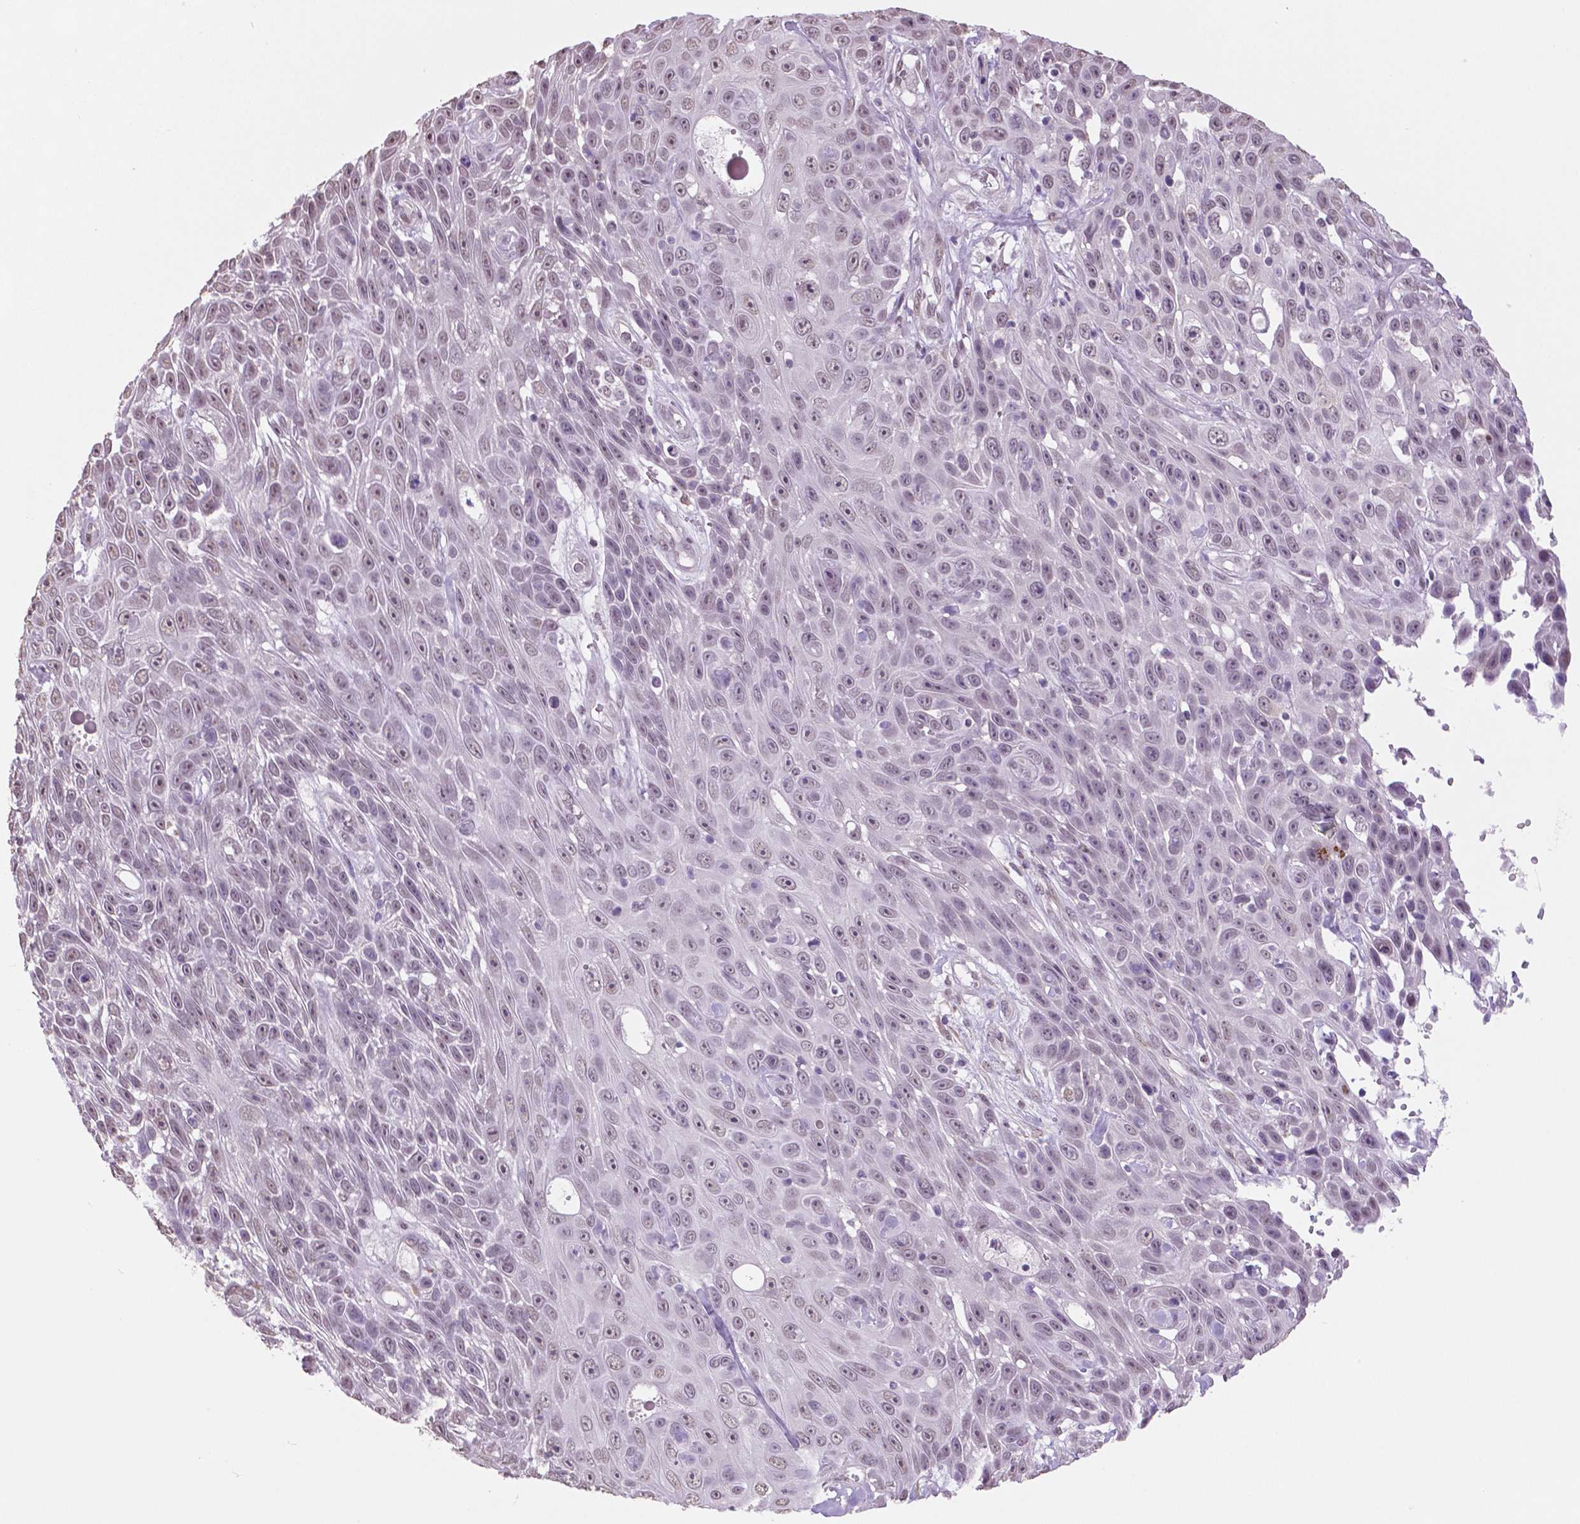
{"staining": {"intensity": "weak", "quantity": "<25%", "location": "nuclear"}, "tissue": "skin cancer", "cell_type": "Tumor cells", "image_type": "cancer", "snomed": [{"axis": "morphology", "description": "Squamous cell carcinoma, NOS"}, {"axis": "topography", "description": "Skin"}], "caption": "This is an immunohistochemistry photomicrograph of human skin squamous cell carcinoma. There is no positivity in tumor cells.", "gene": "IGF2BP1", "patient": {"sex": "male", "age": 82}}